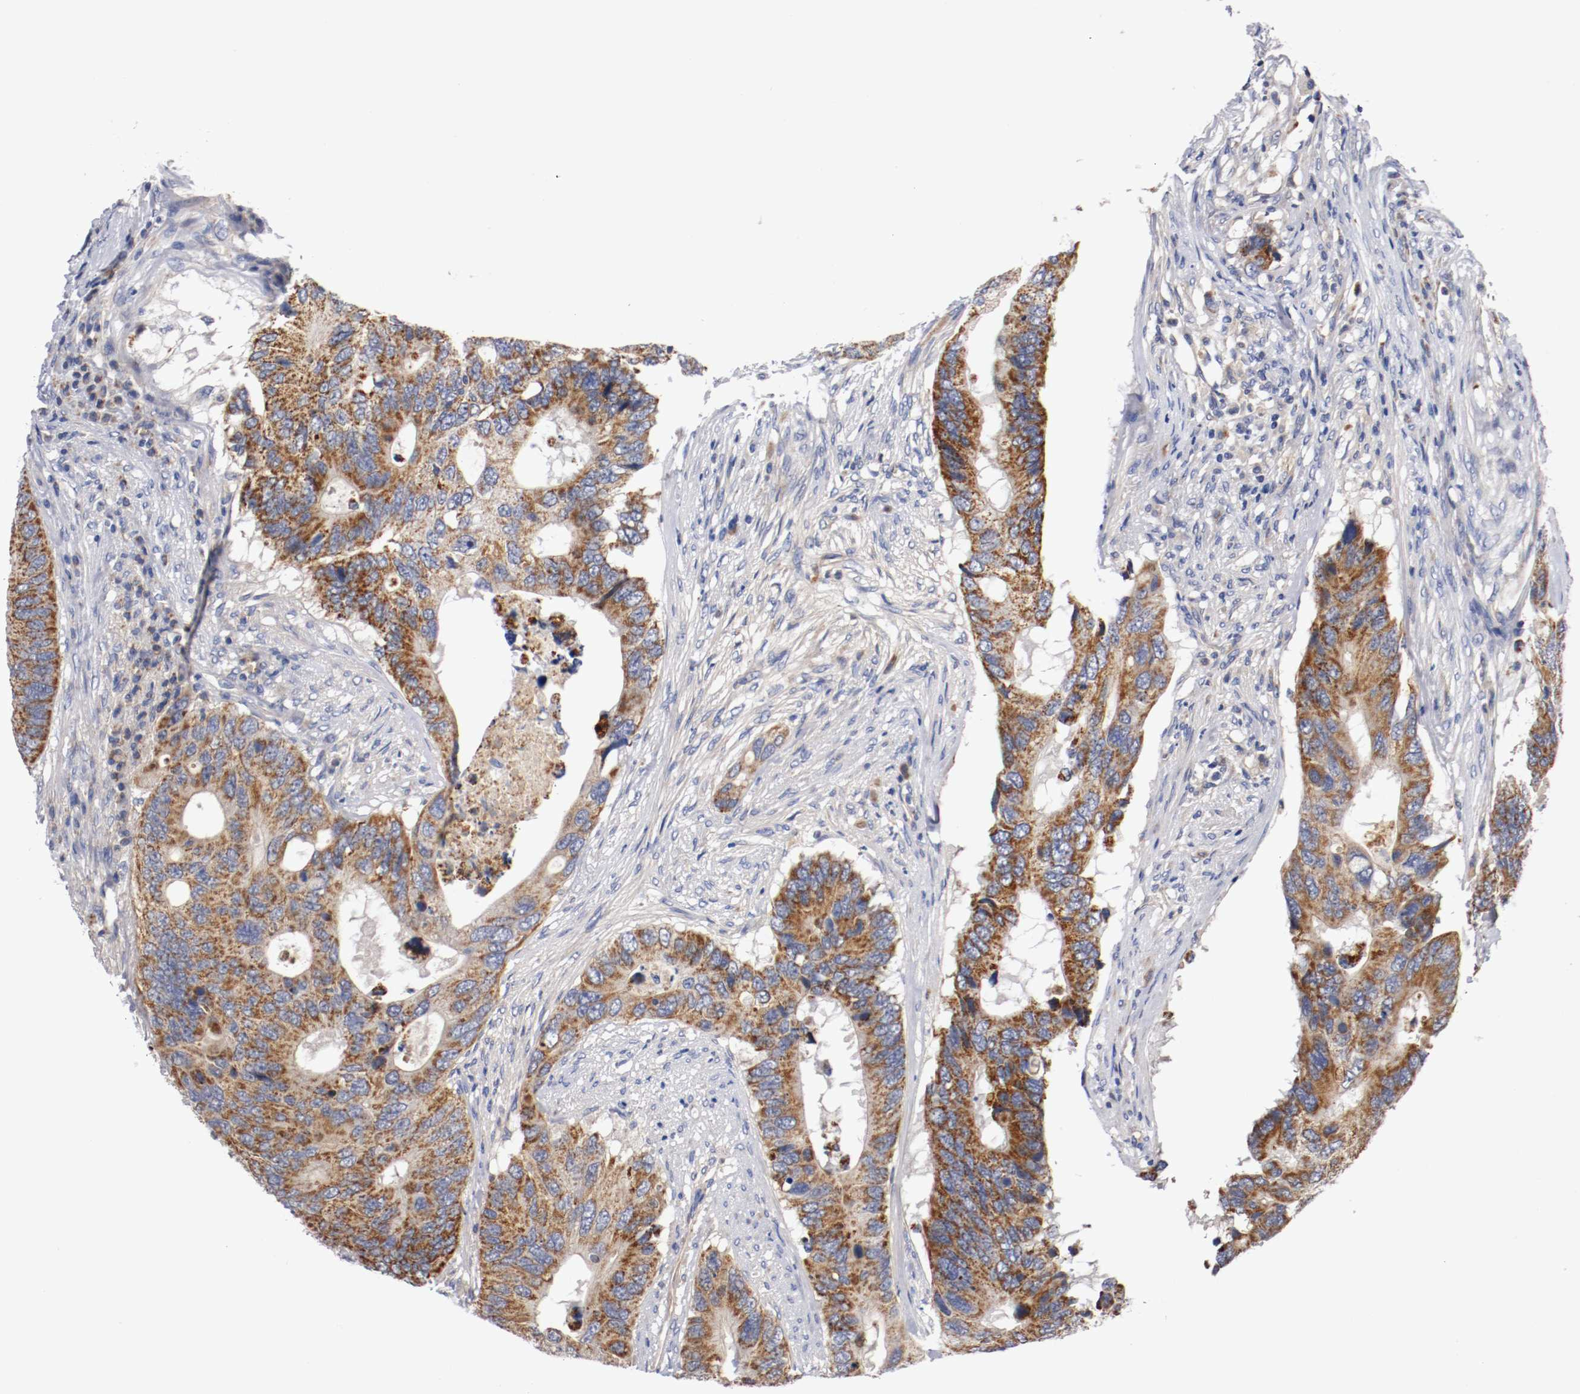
{"staining": {"intensity": "moderate", "quantity": ">75%", "location": "cytoplasmic/membranous"}, "tissue": "colorectal cancer", "cell_type": "Tumor cells", "image_type": "cancer", "snomed": [{"axis": "morphology", "description": "Adenocarcinoma, NOS"}, {"axis": "topography", "description": "Colon"}], "caption": "Protein expression analysis of colorectal adenocarcinoma exhibits moderate cytoplasmic/membranous staining in about >75% of tumor cells.", "gene": "PCSK6", "patient": {"sex": "male", "age": 71}}